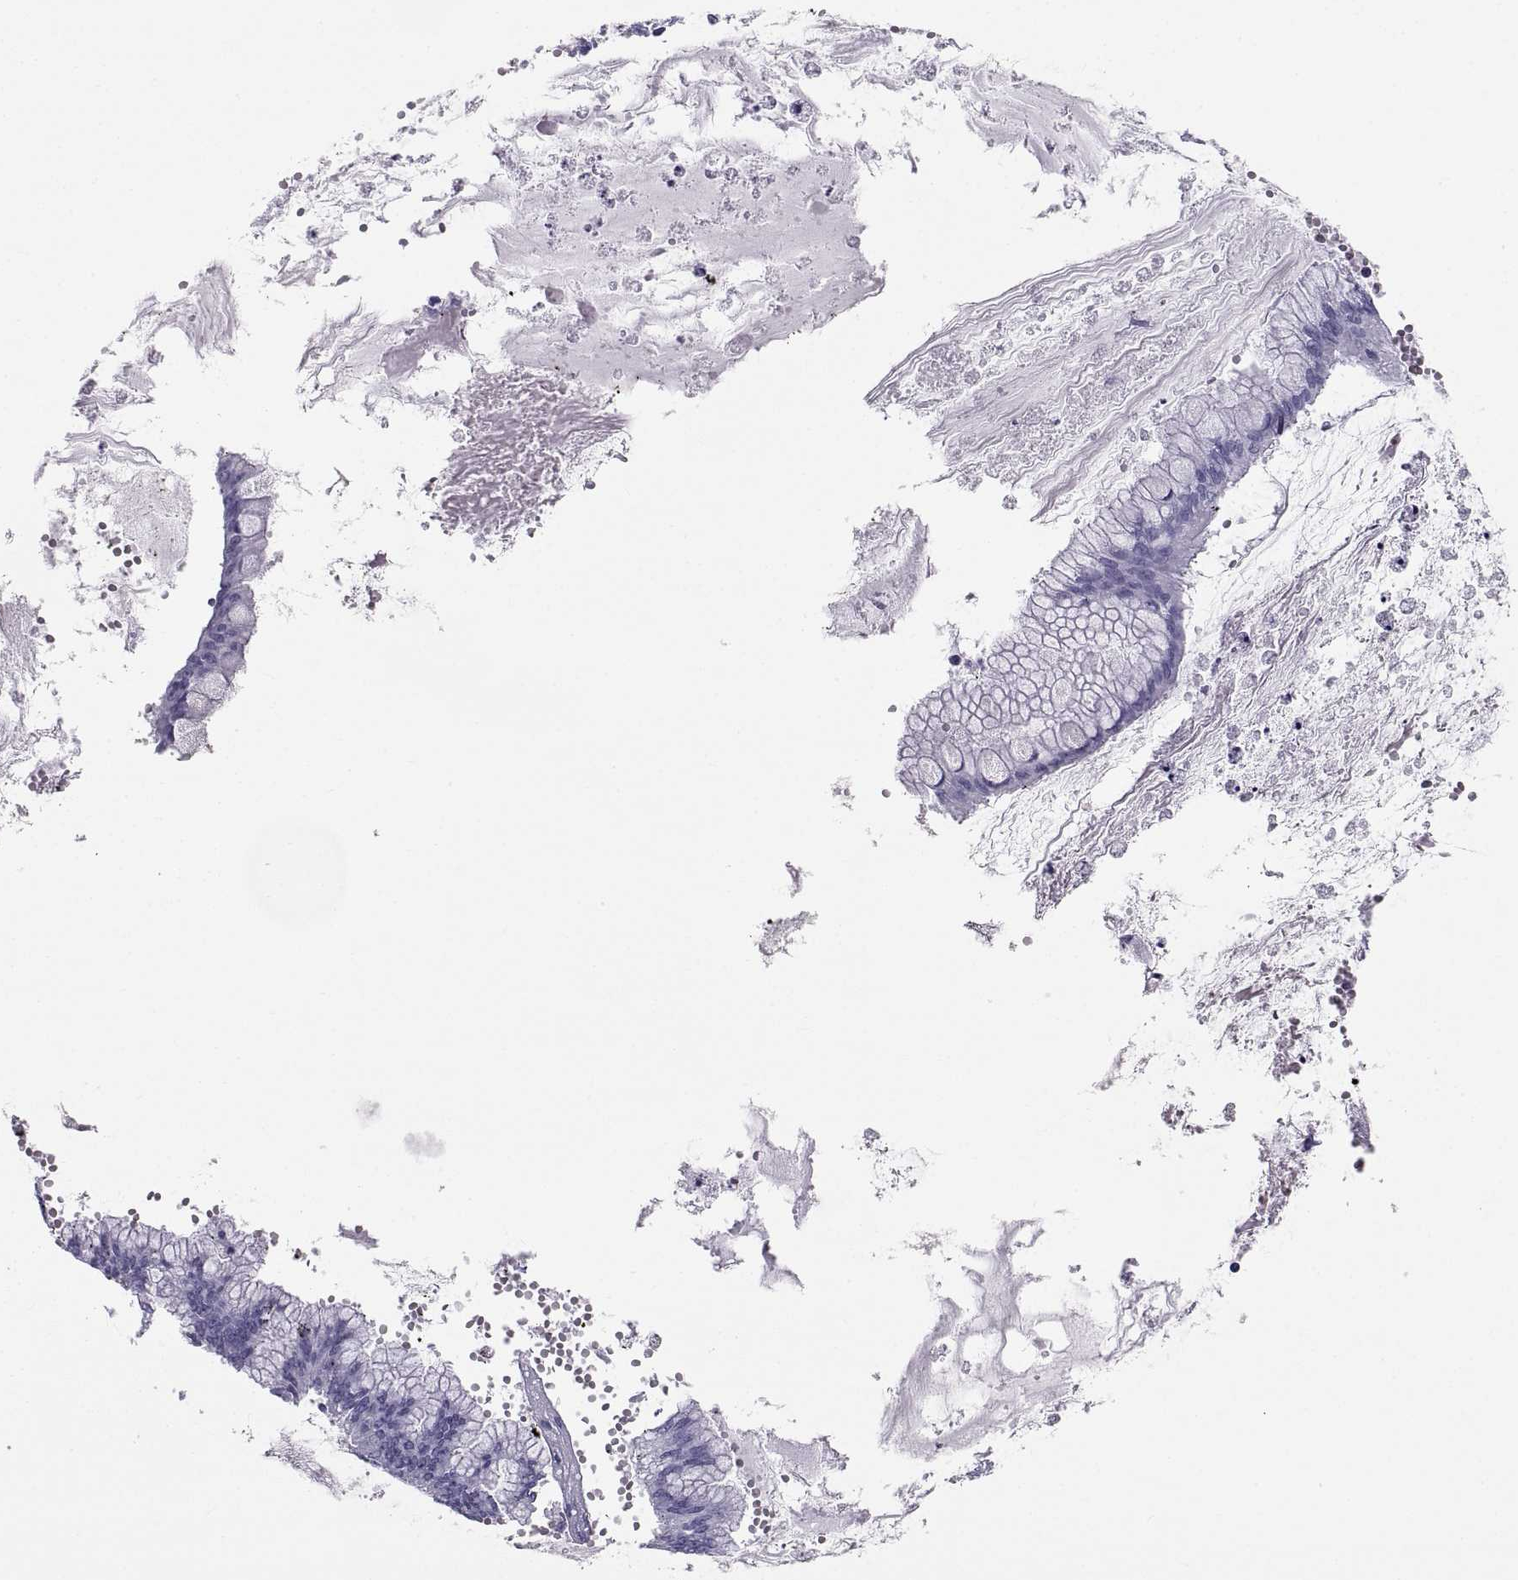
{"staining": {"intensity": "negative", "quantity": "none", "location": "none"}, "tissue": "ovarian cancer", "cell_type": "Tumor cells", "image_type": "cancer", "snomed": [{"axis": "morphology", "description": "Cystadenocarcinoma, mucinous, NOS"}, {"axis": "topography", "description": "Ovary"}], "caption": "Immunohistochemistry (IHC) image of ovarian mucinous cystadenocarcinoma stained for a protein (brown), which demonstrates no positivity in tumor cells.", "gene": "CT47A10", "patient": {"sex": "female", "age": 67}}